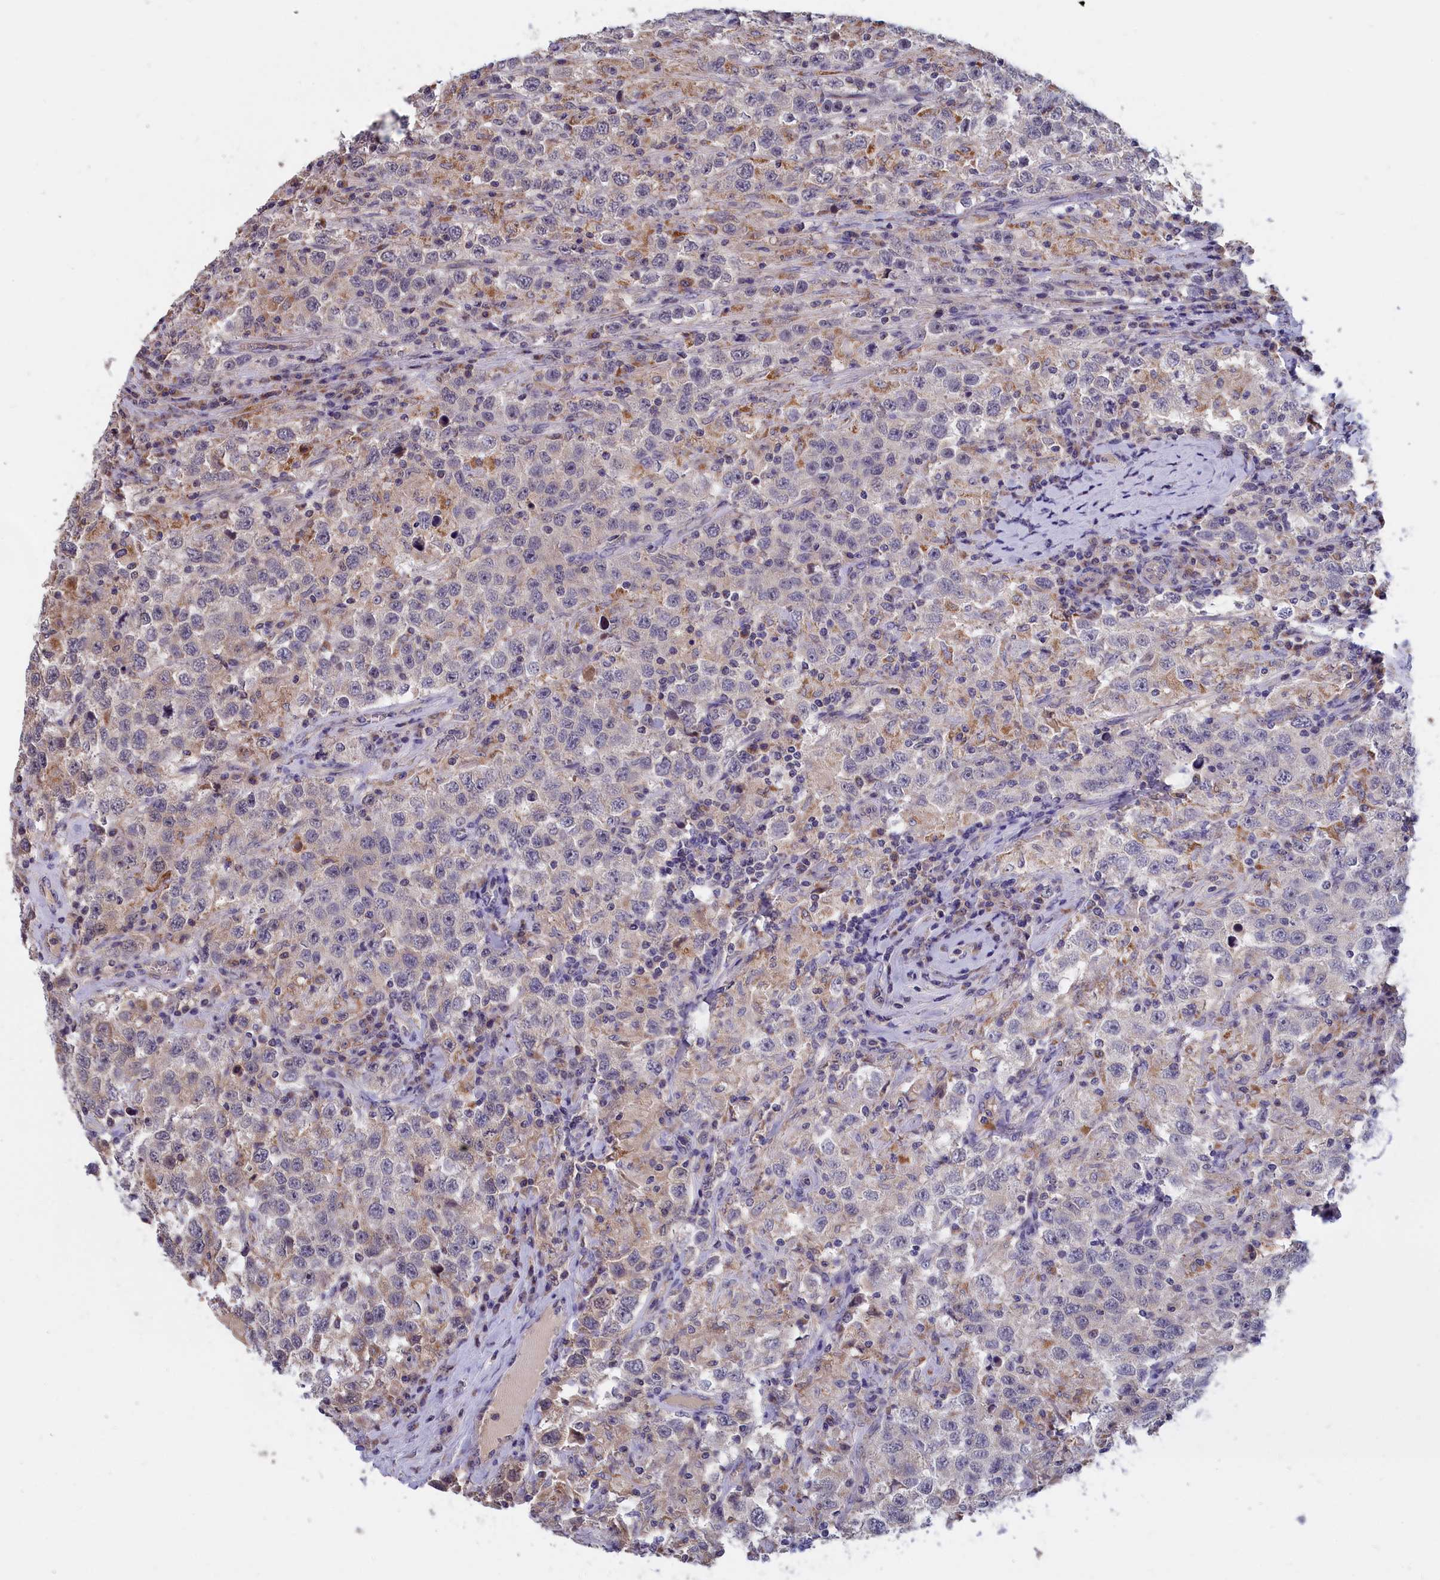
{"staining": {"intensity": "weak", "quantity": "25%-75%", "location": "cytoplasmic/membranous"}, "tissue": "testis cancer", "cell_type": "Tumor cells", "image_type": "cancer", "snomed": [{"axis": "morphology", "description": "Seminoma, NOS"}, {"axis": "topography", "description": "Testis"}], "caption": "Immunohistochemistry photomicrograph of seminoma (testis) stained for a protein (brown), which demonstrates low levels of weak cytoplasmic/membranous staining in about 25%-75% of tumor cells.", "gene": "EPB41L4B", "patient": {"sex": "male", "age": 41}}